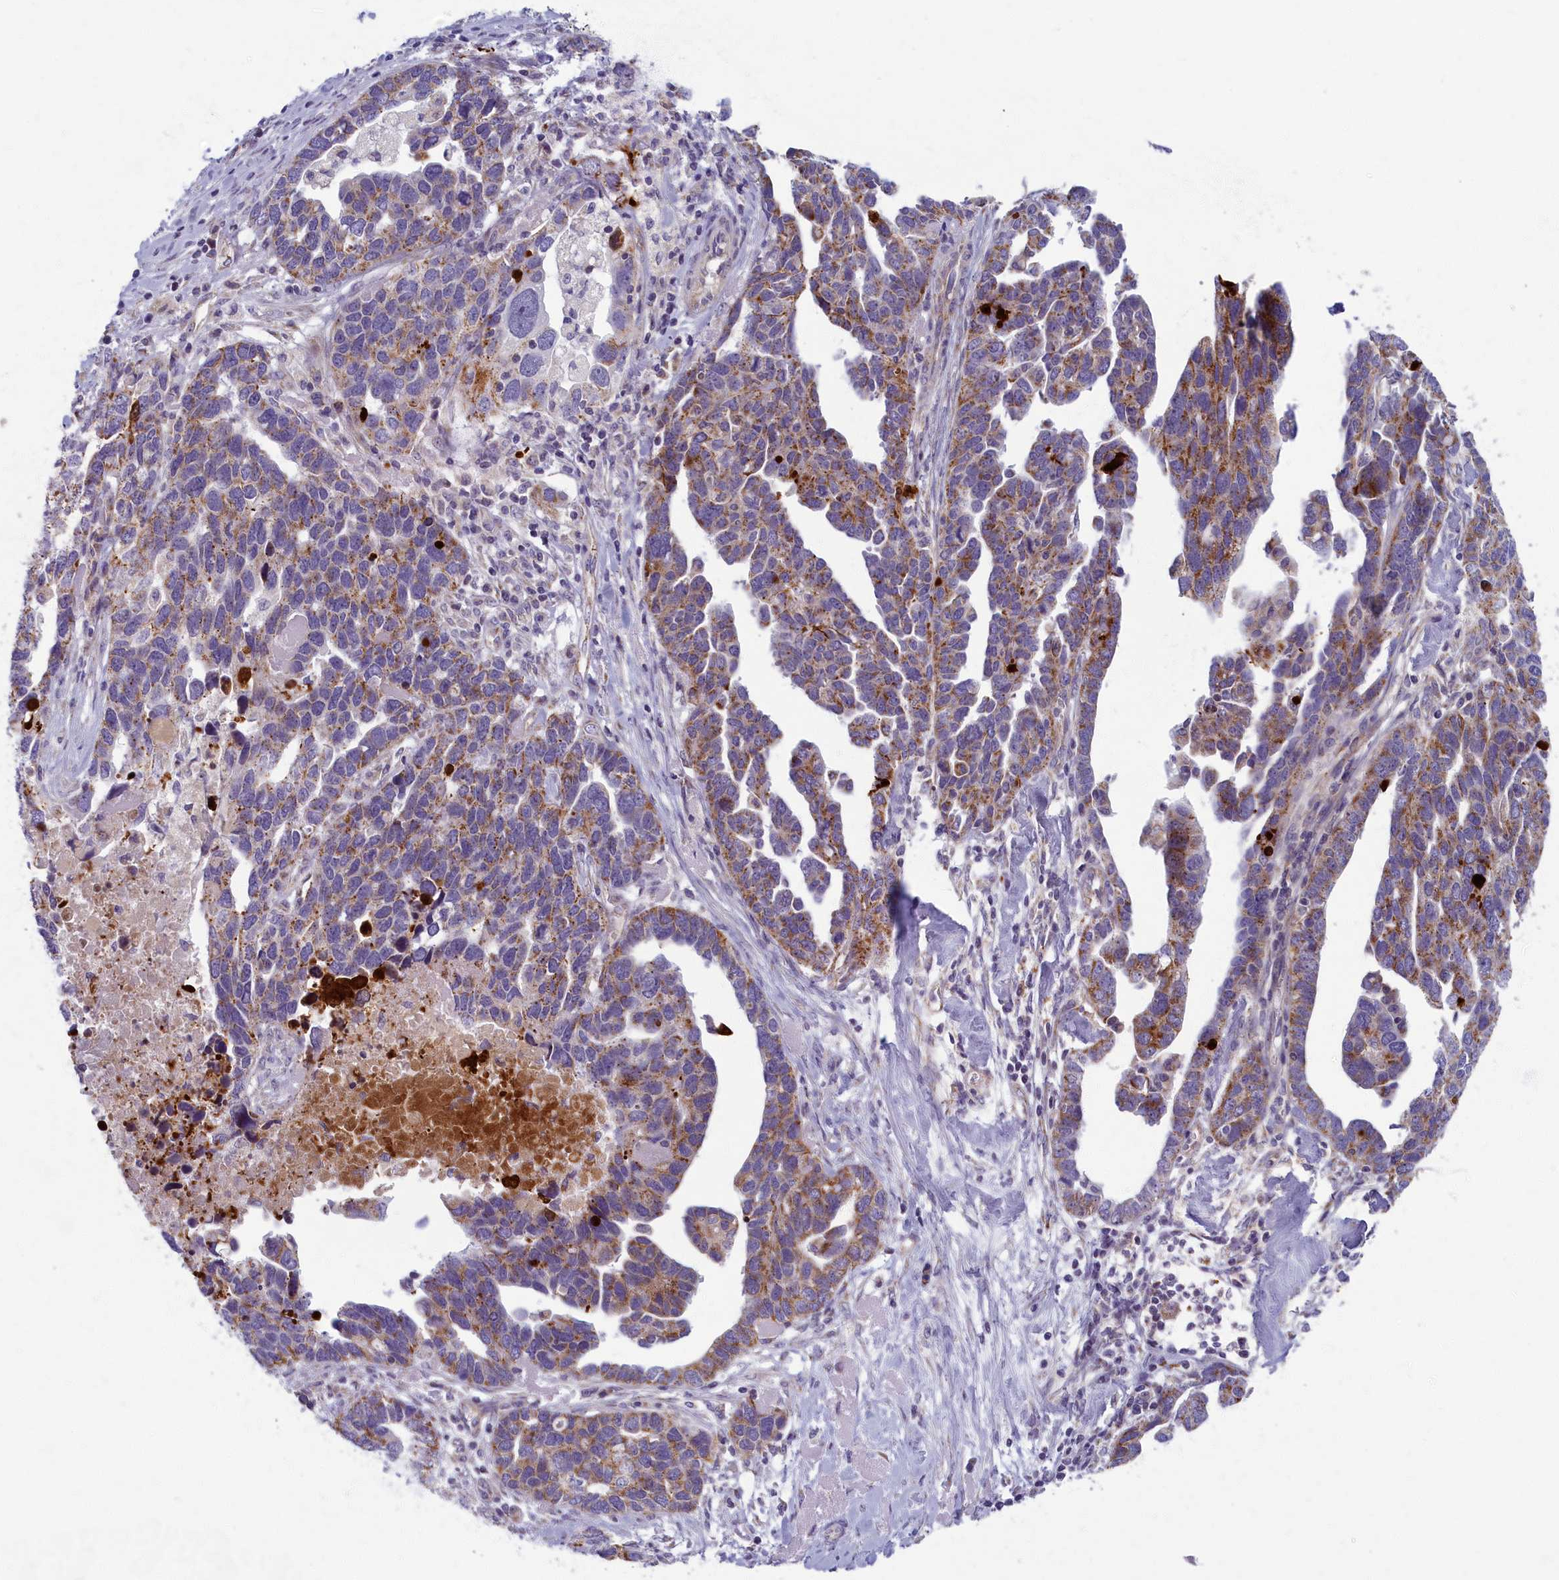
{"staining": {"intensity": "moderate", "quantity": "25%-75%", "location": "cytoplasmic/membranous"}, "tissue": "ovarian cancer", "cell_type": "Tumor cells", "image_type": "cancer", "snomed": [{"axis": "morphology", "description": "Cystadenocarcinoma, serous, NOS"}, {"axis": "topography", "description": "Ovary"}], "caption": "A brown stain labels moderate cytoplasmic/membranous positivity of a protein in human ovarian cancer tumor cells.", "gene": "MRPS25", "patient": {"sex": "female", "age": 54}}